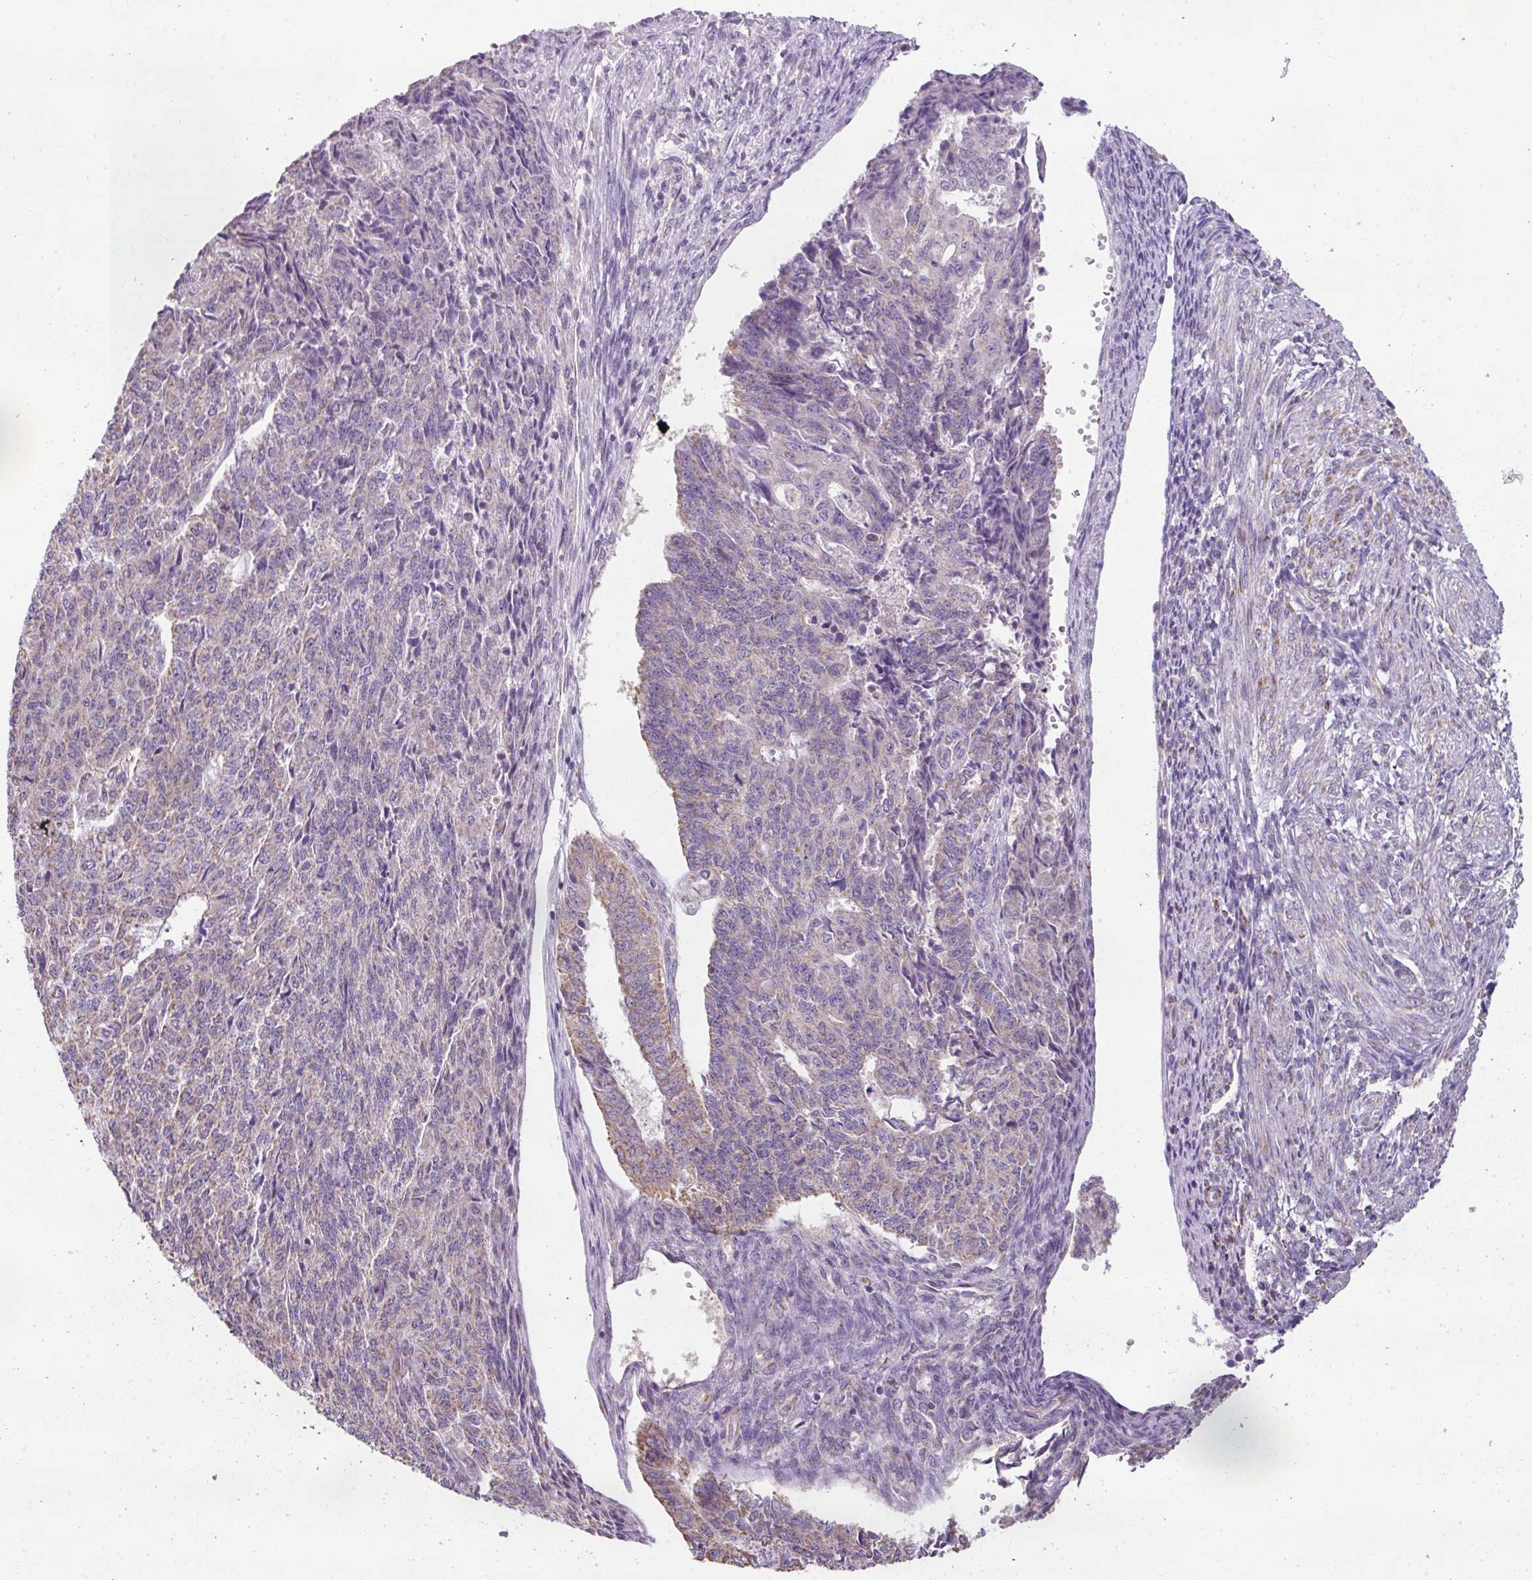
{"staining": {"intensity": "weak", "quantity": "<25%", "location": "cytoplasmic/membranous"}, "tissue": "endometrial cancer", "cell_type": "Tumor cells", "image_type": "cancer", "snomed": [{"axis": "morphology", "description": "Adenocarcinoma, NOS"}, {"axis": "topography", "description": "Endometrium"}], "caption": "A histopathology image of endometrial cancer (adenocarcinoma) stained for a protein shows no brown staining in tumor cells.", "gene": "PALS2", "patient": {"sex": "female", "age": 32}}